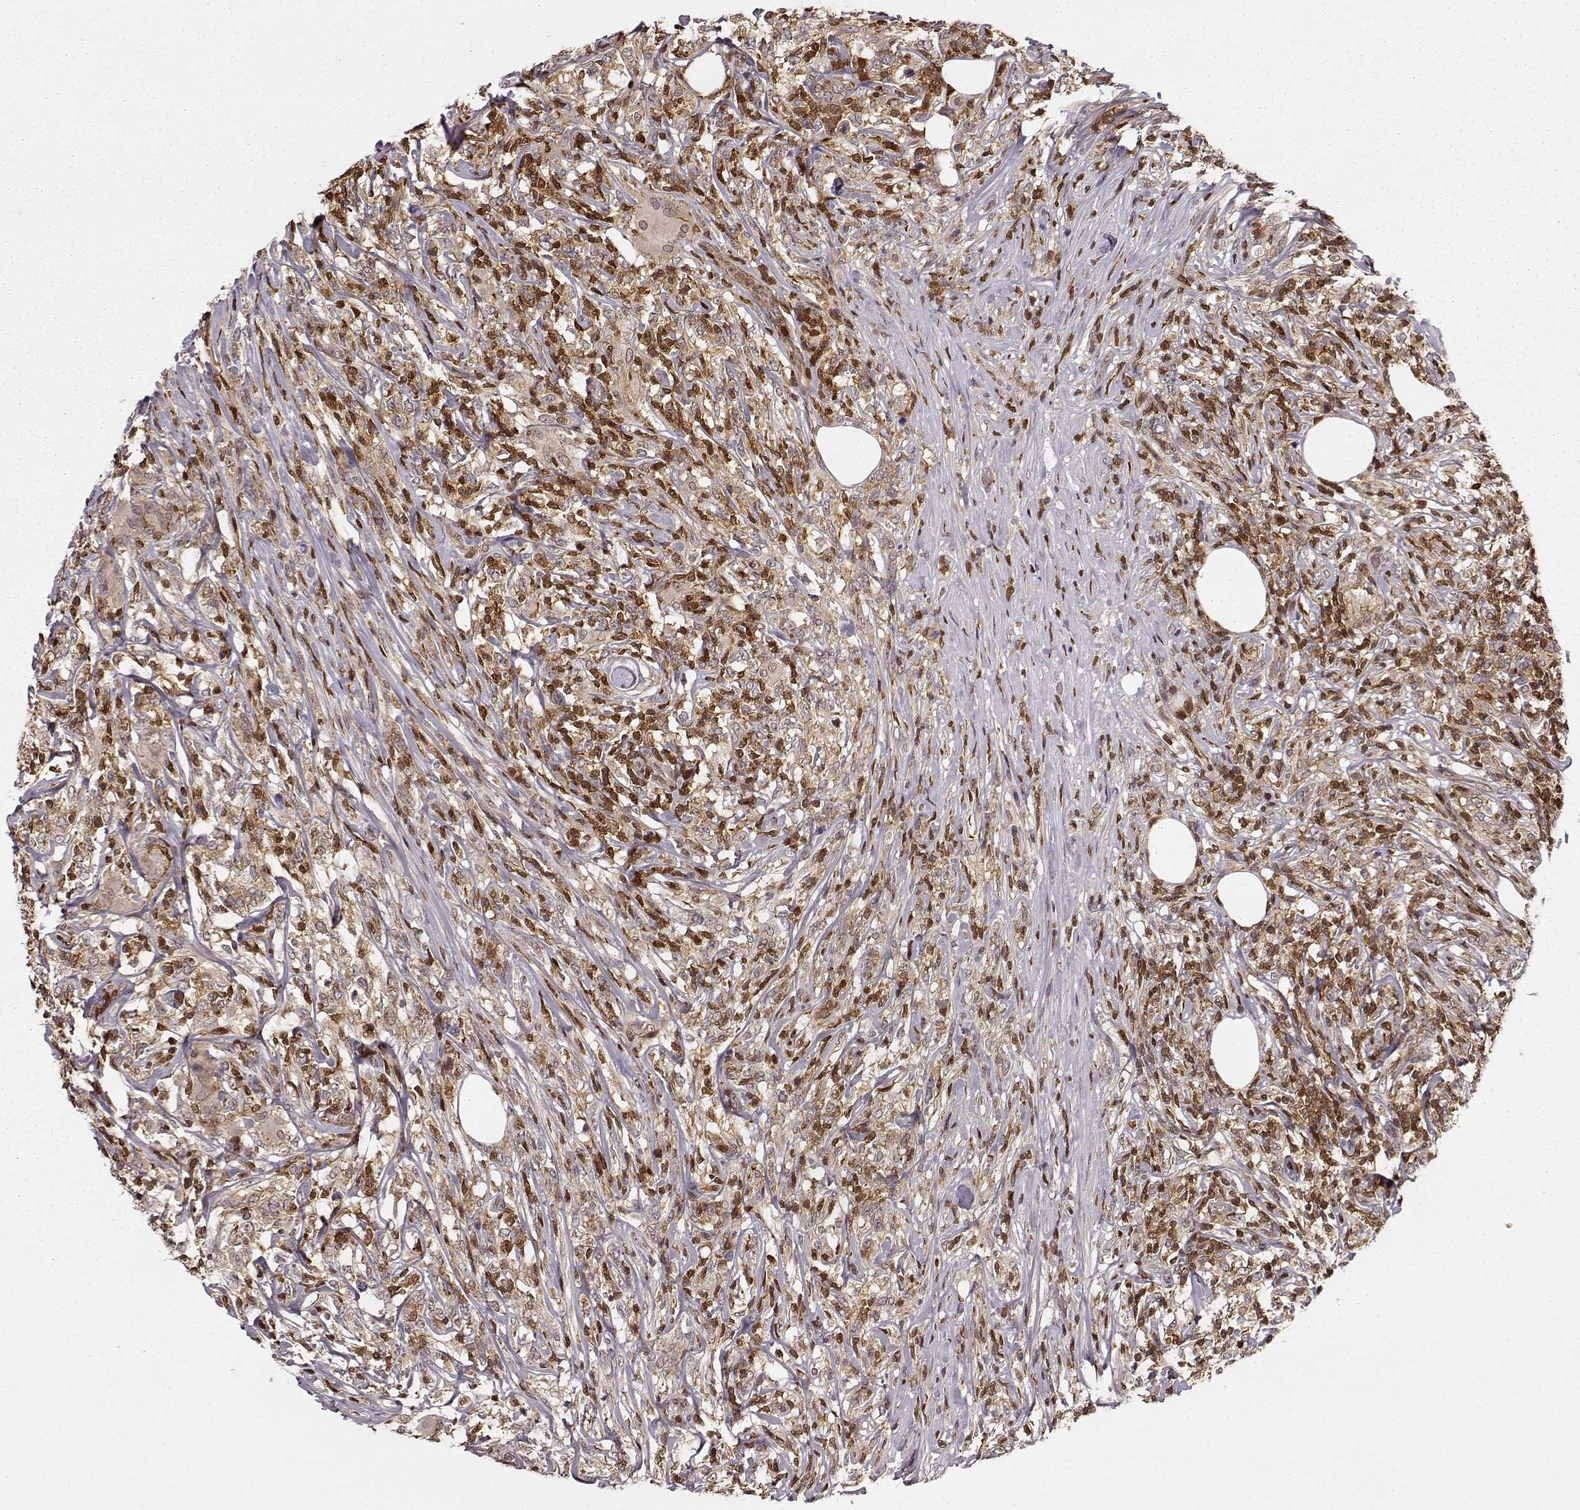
{"staining": {"intensity": "strong", "quantity": "25%-75%", "location": "cytoplasmic/membranous"}, "tissue": "lymphoma", "cell_type": "Tumor cells", "image_type": "cancer", "snomed": [{"axis": "morphology", "description": "Malignant lymphoma, non-Hodgkin's type, High grade"}, {"axis": "topography", "description": "Lymph node"}], "caption": "High-grade malignant lymphoma, non-Hodgkin's type stained with a protein marker shows strong staining in tumor cells.", "gene": "MFSD1", "patient": {"sex": "female", "age": 84}}